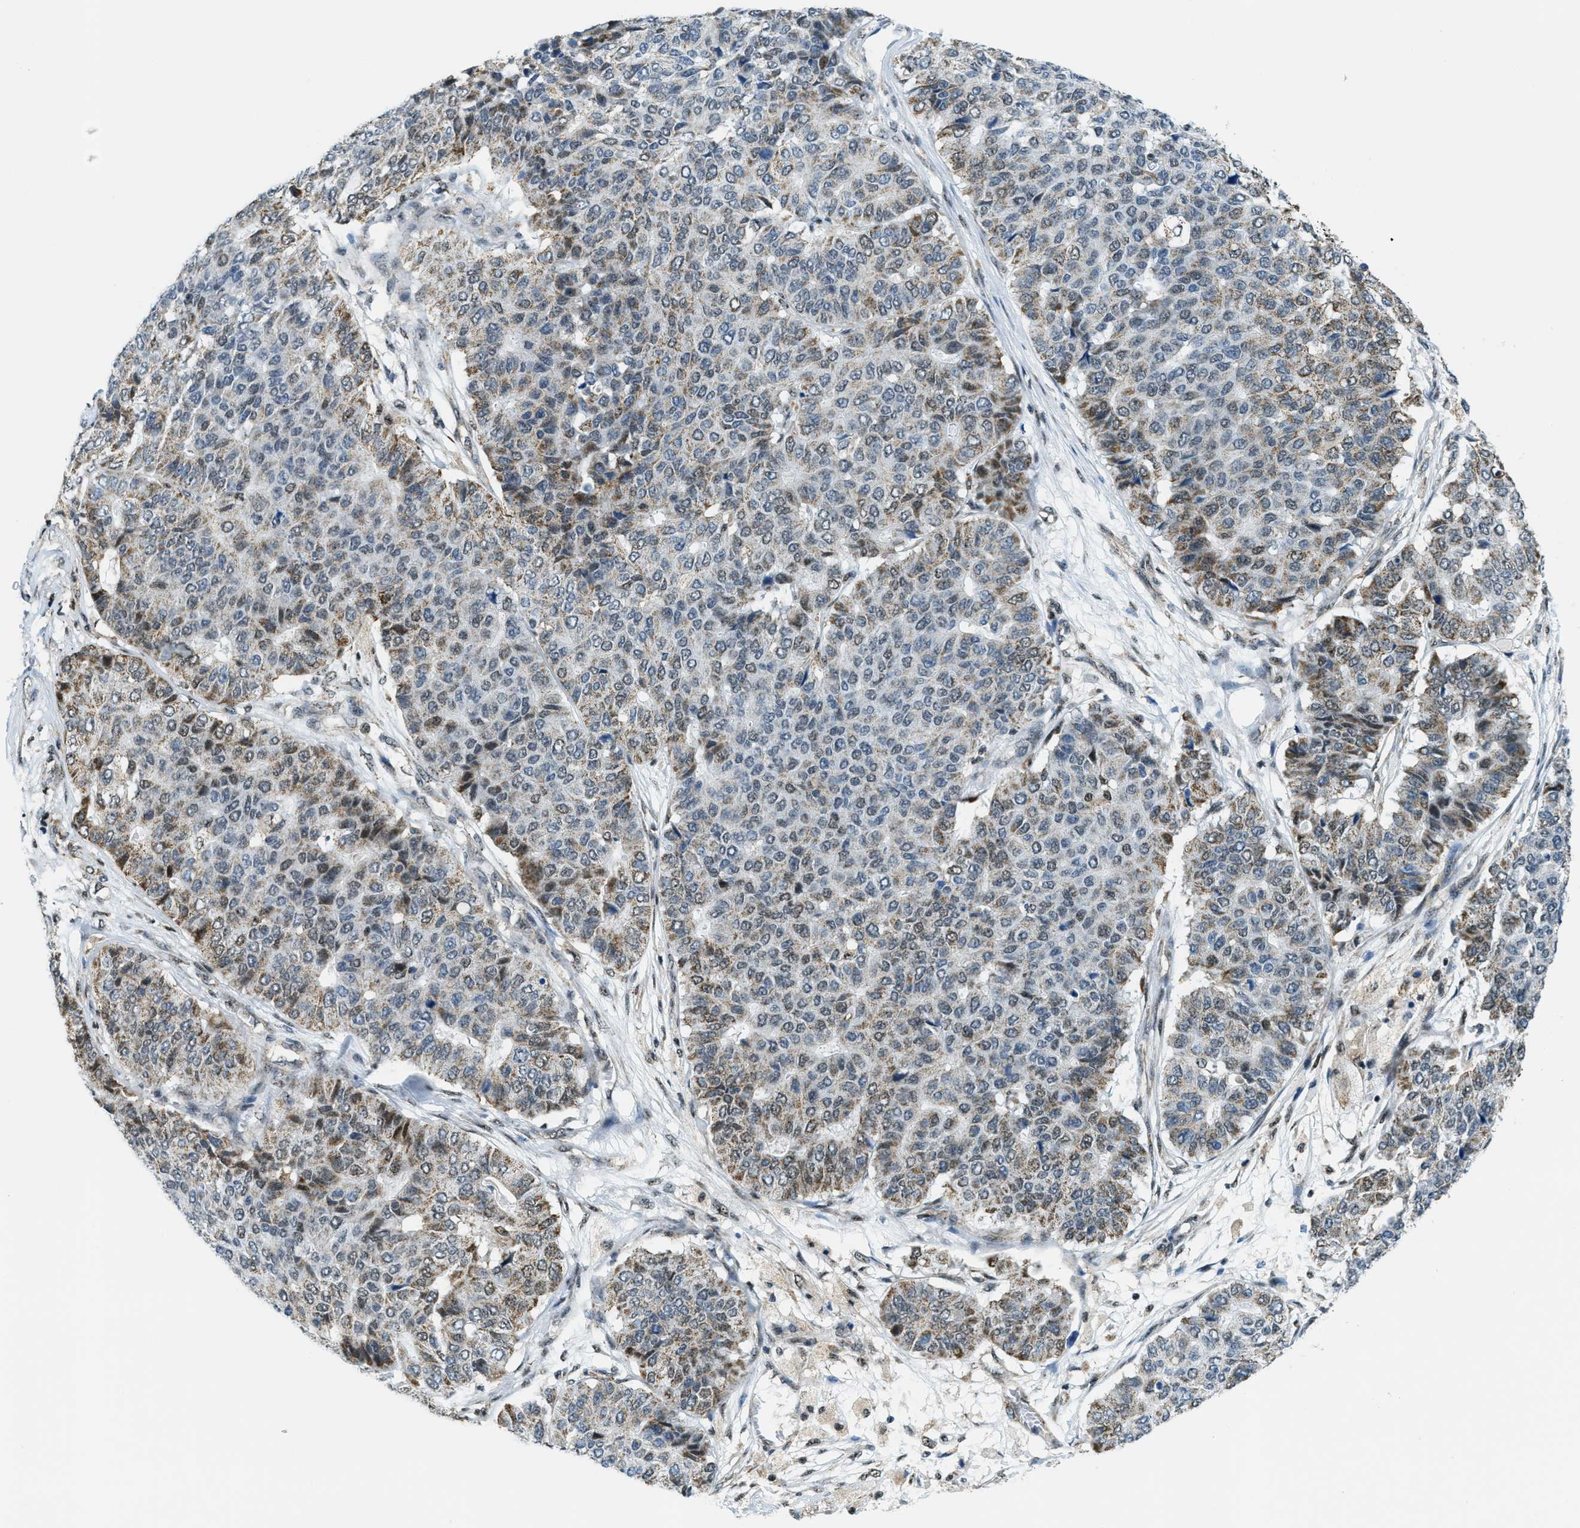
{"staining": {"intensity": "moderate", "quantity": "<25%", "location": "cytoplasmic/membranous,nuclear"}, "tissue": "pancreatic cancer", "cell_type": "Tumor cells", "image_type": "cancer", "snomed": [{"axis": "morphology", "description": "Adenocarcinoma, NOS"}, {"axis": "topography", "description": "Pancreas"}], "caption": "Immunohistochemistry (IHC) photomicrograph of neoplastic tissue: pancreatic cancer (adenocarcinoma) stained using immunohistochemistry exhibits low levels of moderate protein expression localized specifically in the cytoplasmic/membranous and nuclear of tumor cells, appearing as a cytoplasmic/membranous and nuclear brown color.", "gene": "SP100", "patient": {"sex": "male", "age": 50}}